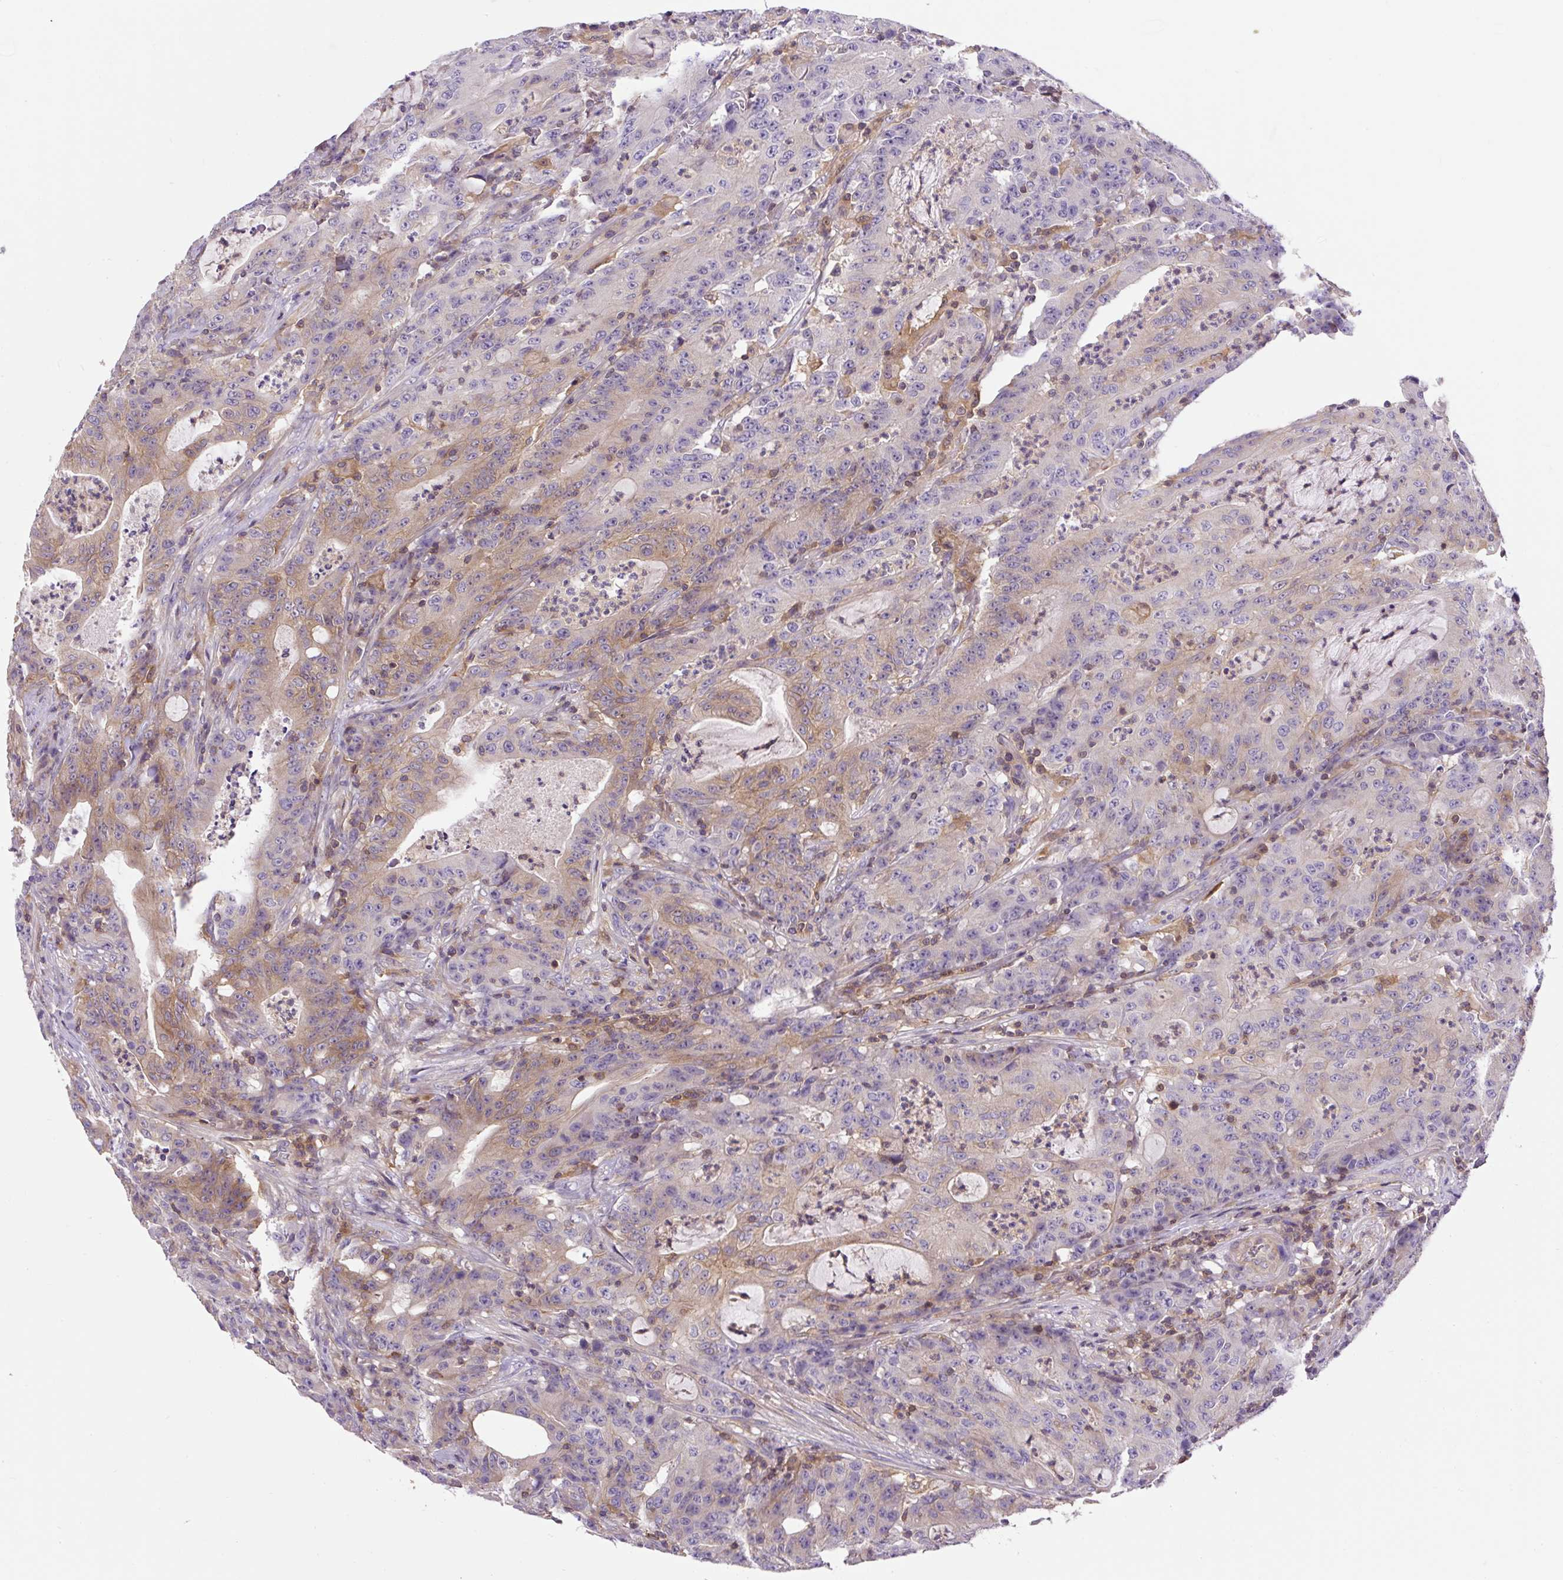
{"staining": {"intensity": "weak", "quantity": "<25%", "location": "cytoplasmic/membranous"}, "tissue": "colorectal cancer", "cell_type": "Tumor cells", "image_type": "cancer", "snomed": [{"axis": "morphology", "description": "Adenocarcinoma, NOS"}, {"axis": "topography", "description": "Colon"}], "caption": "Protein analysis of adenocarcinoma (colorectal) exhibits no significant positivity in tumor cells. (DAB (3,3'-diaminobenzidine) IHC, high magnification).", "gene": "CCDC28A", "patient": {"sex": "male", "age": 83}}